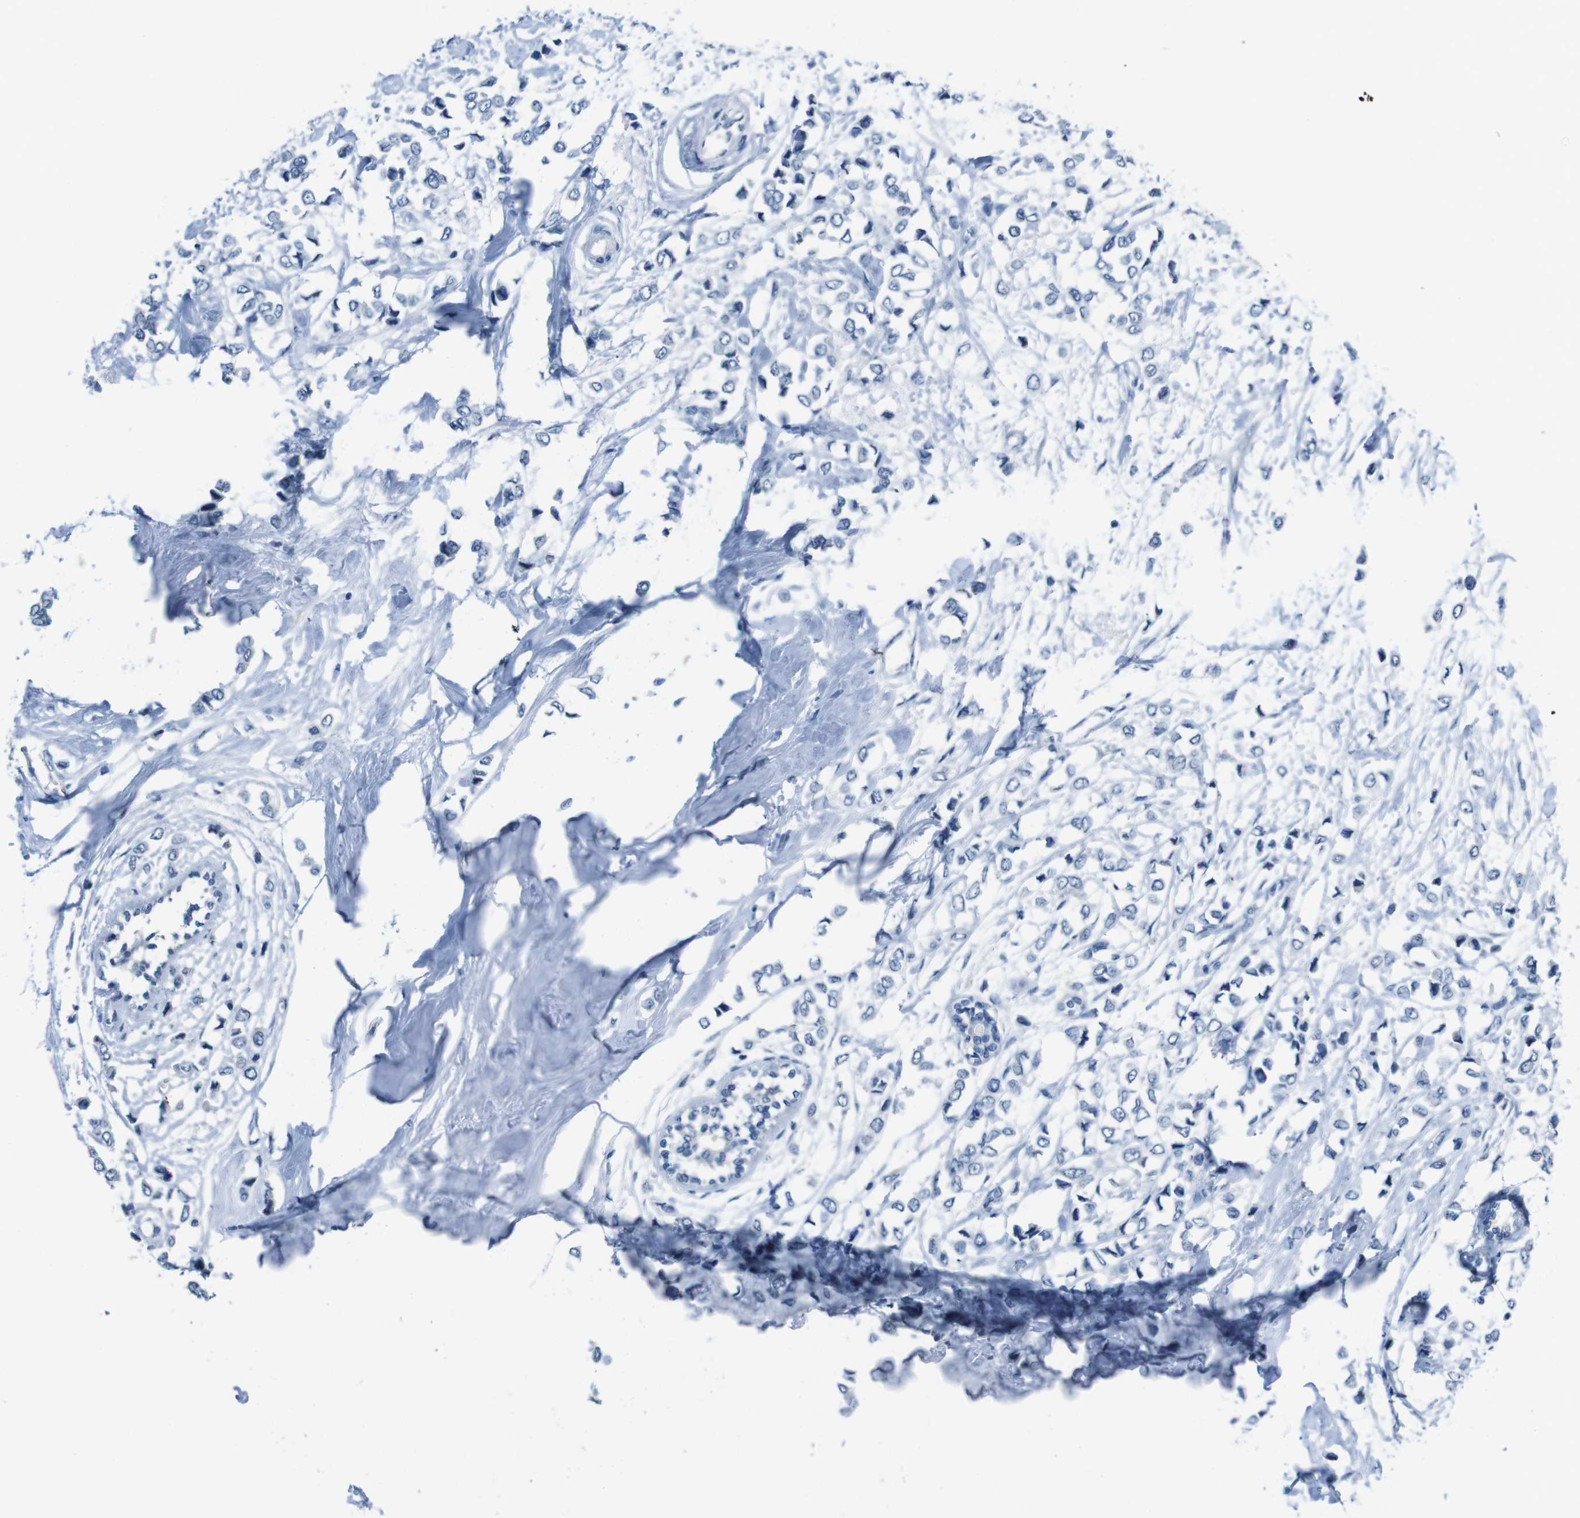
{"staining": {"intensity": "negative", "quantity": "none", "location": "none"}, "tissue": "breast cancer", "cell_type": "Tumor cells", "image_type": "cancer", "snomed": [{"axis": "morphology", "description": "Lobular carcinoma"}, {"axis": "topography", "description": "Breast"}], "caption": "An immunohistochemistry (IHC) histopathology image of breast cancer is shown. There is no staining in tumor cells of breast cancer.", "gene": "CDHR2", "patient": {"sex": "female", "age": 51}}